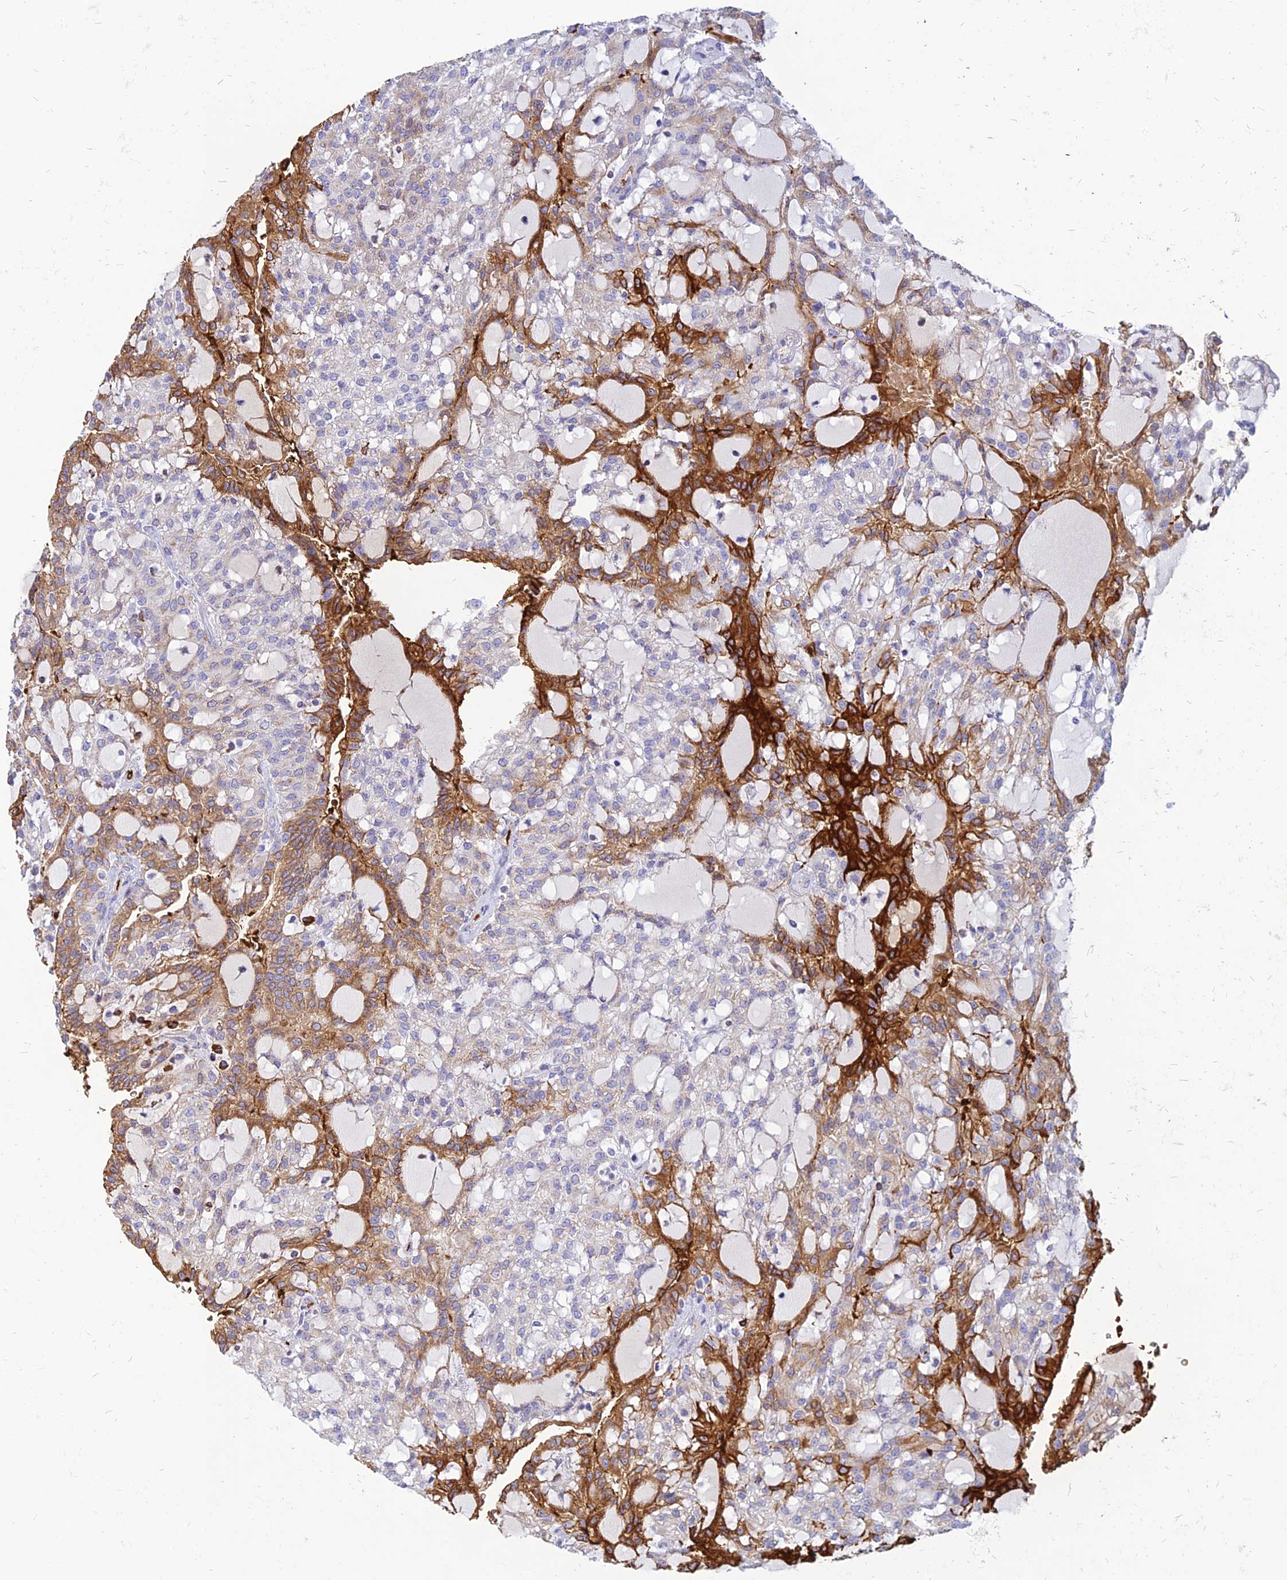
{"staining": {"intensity": "strong", "quantity": "<25%", "location": "cytoplasmic/membranous"}, "tissue": "renal cancer", "cell_type": "Tumor cells", "image_type": "cancer", "snomed": [{"axis": "morphology", "description": "Adenocarcinoma, NOS"}, {"axis": "topography", "description": "Kidney"}], "caption": "Human renal cancer stained for a protein (brown) shows strong cytoplasmic/membranous positive staining in approximately <25% of tumor cells.", "gene": "HHAT", "patient": {"sex": "male", "age": 63}}